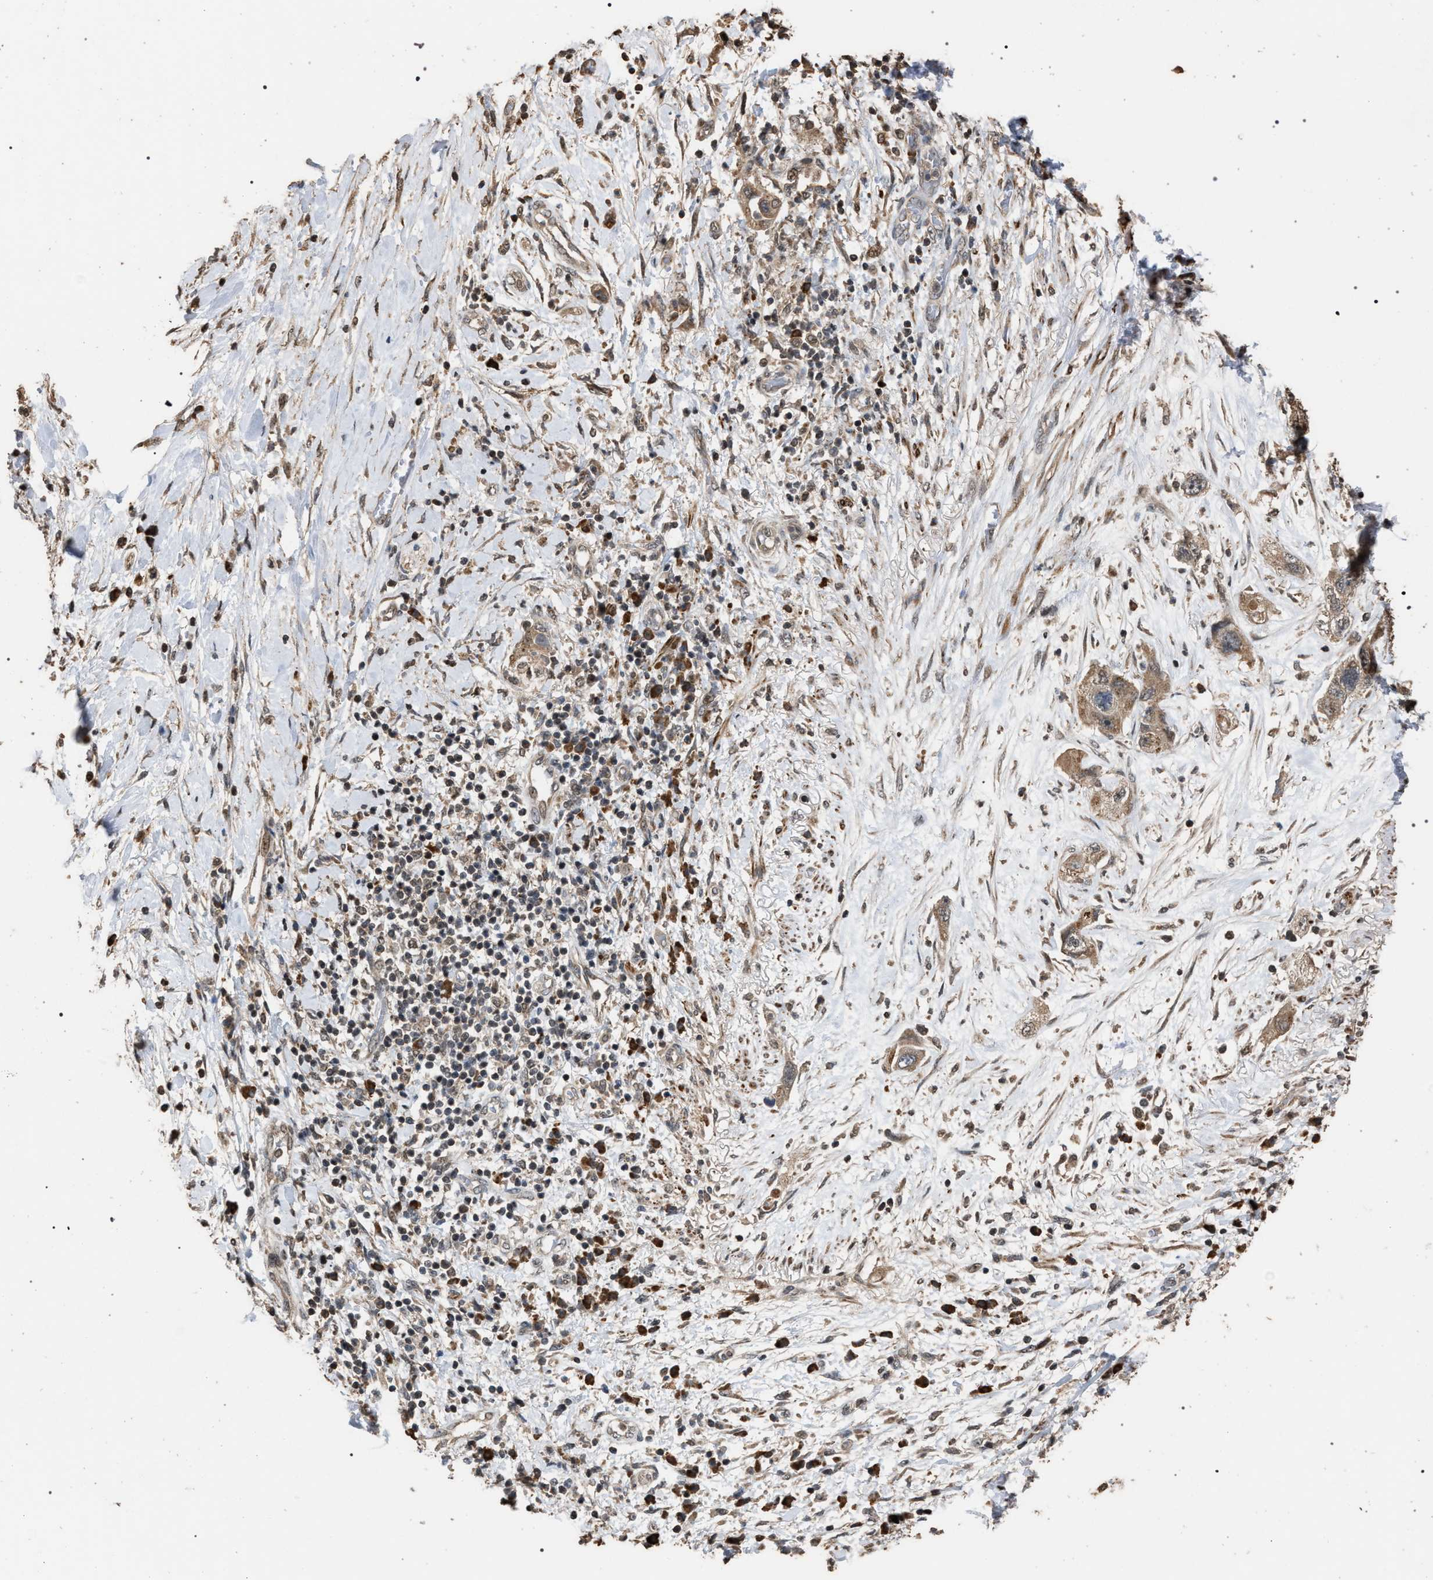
{"staining": {"intensity": "moderate", "quantity": ">75%", "location": "cytoplasmic/membranous"}, "tissue": "pancreatic cancer", "cell_type": "Tumor cells", "image_type": "cancer", "snomed": [{"axis": "morphology", "description": "Adenocarcinoma, NOS"}, {"axis": "topography", "description": "Pancreas"}], "caption": "A brown stain highlights moderate cytoplasmic/membranous expression of a protein in human pancreatic cancer tumor cells. (brown staining indicates protein expression, while blue staining denotes nuclei).", "gene": "NAA35", "patient": {"sex": "female", "age": 73}}